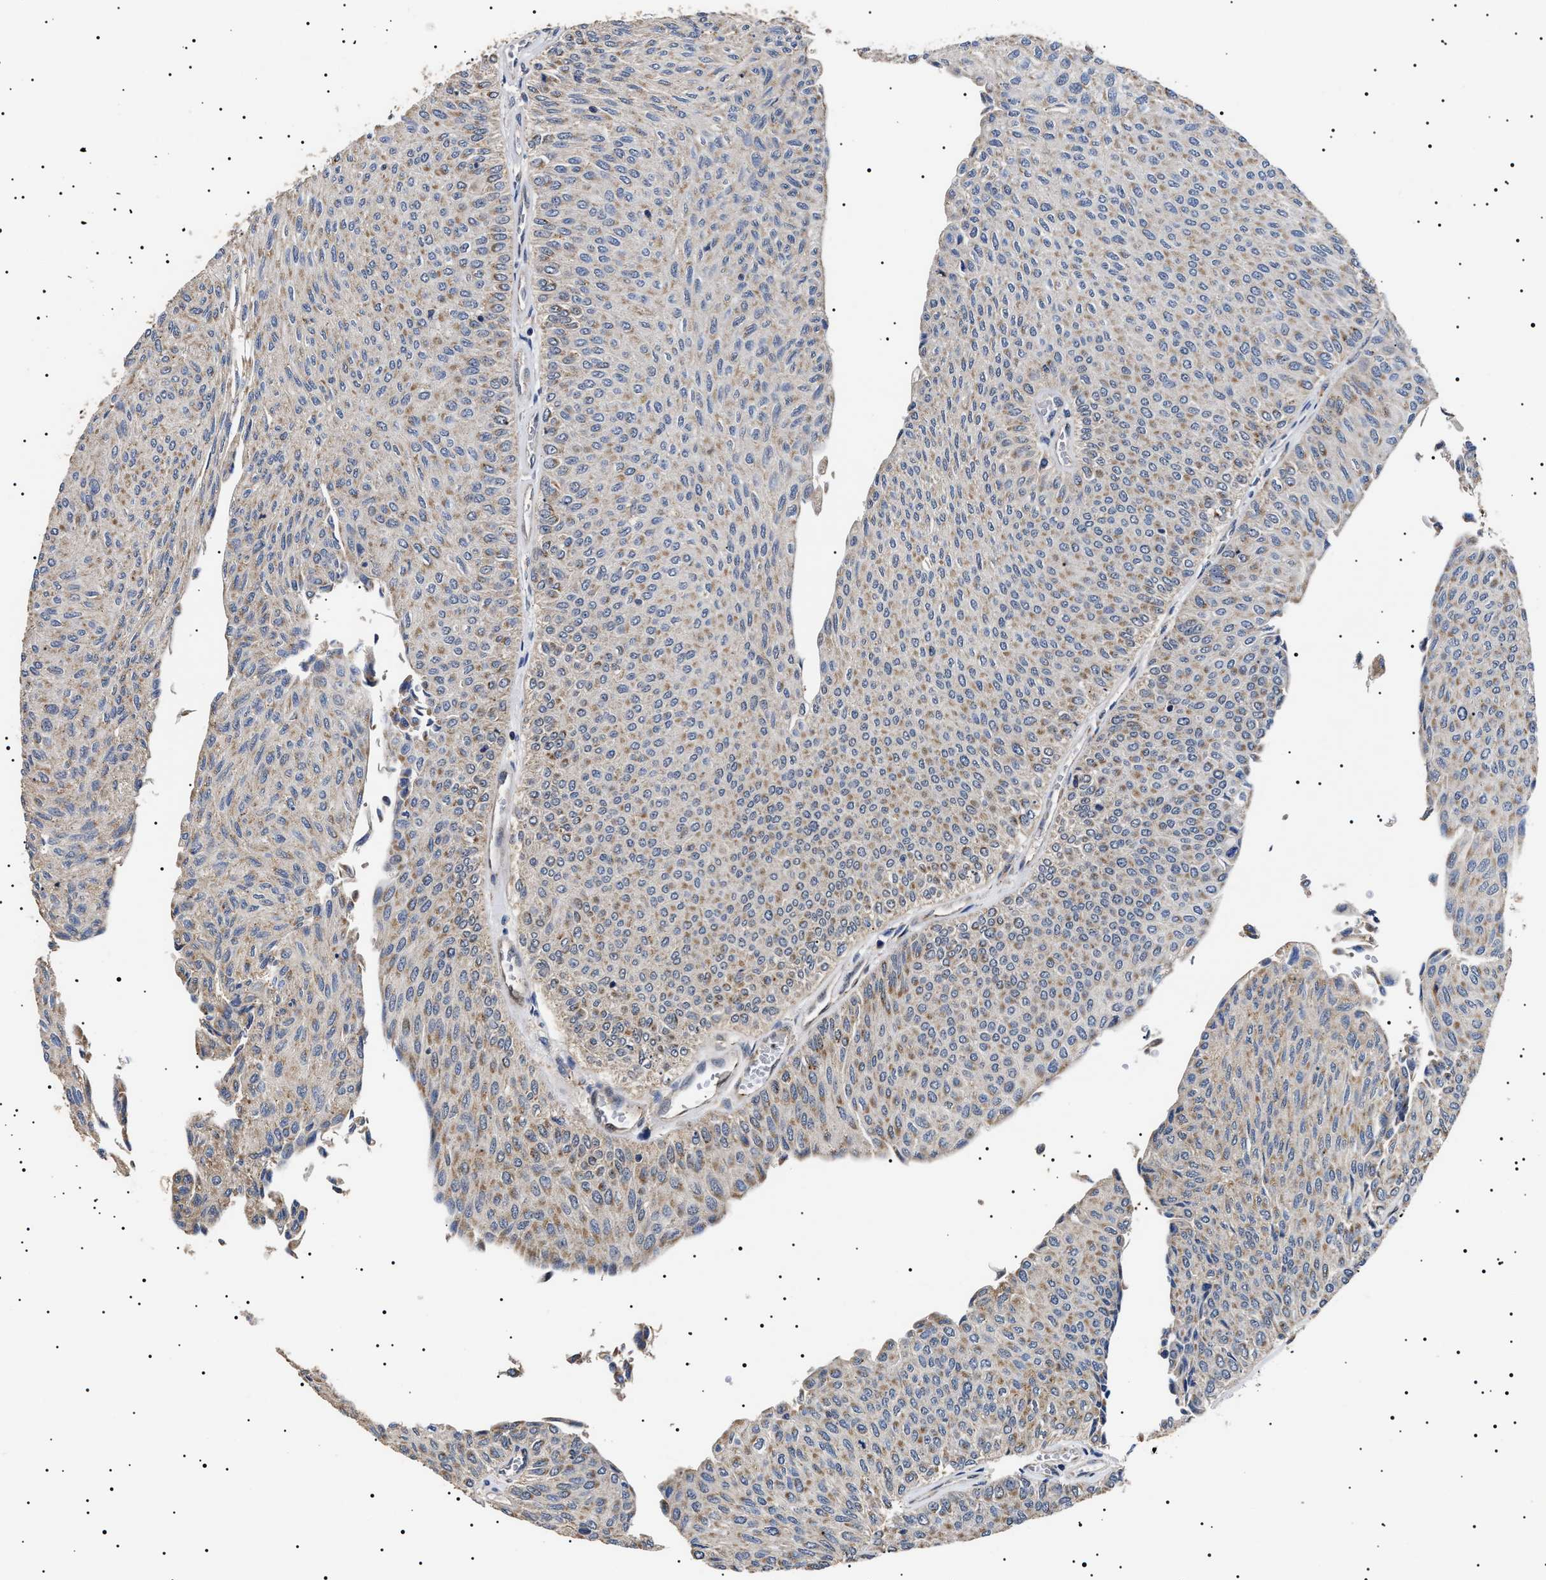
{"staining": {"intensity": "moderate", "quantity": ">75%", "location": "cytoplasmic/membranous"}, "tissue": "urothelial cancer", "cell_type": "Tumor cells", "image_type": "cancer", "snomed": [{"axis": "morphology", "description": "Urothelial carcinoma, Low grade"}, {"axis": "topography", "description": "Urinary bladder"}], "caption": "Urothelial carcinoma (low-grade) stained with DAB immunohistochemistry reveals medium levels of moderate cytoplasmic/membranous staining in about >75% of tumor cells. Ihc stains the protein in brown and the nuclei are stained blue.", "gene": "RAB34", "patient": {"sex": "male", "age": 78}}